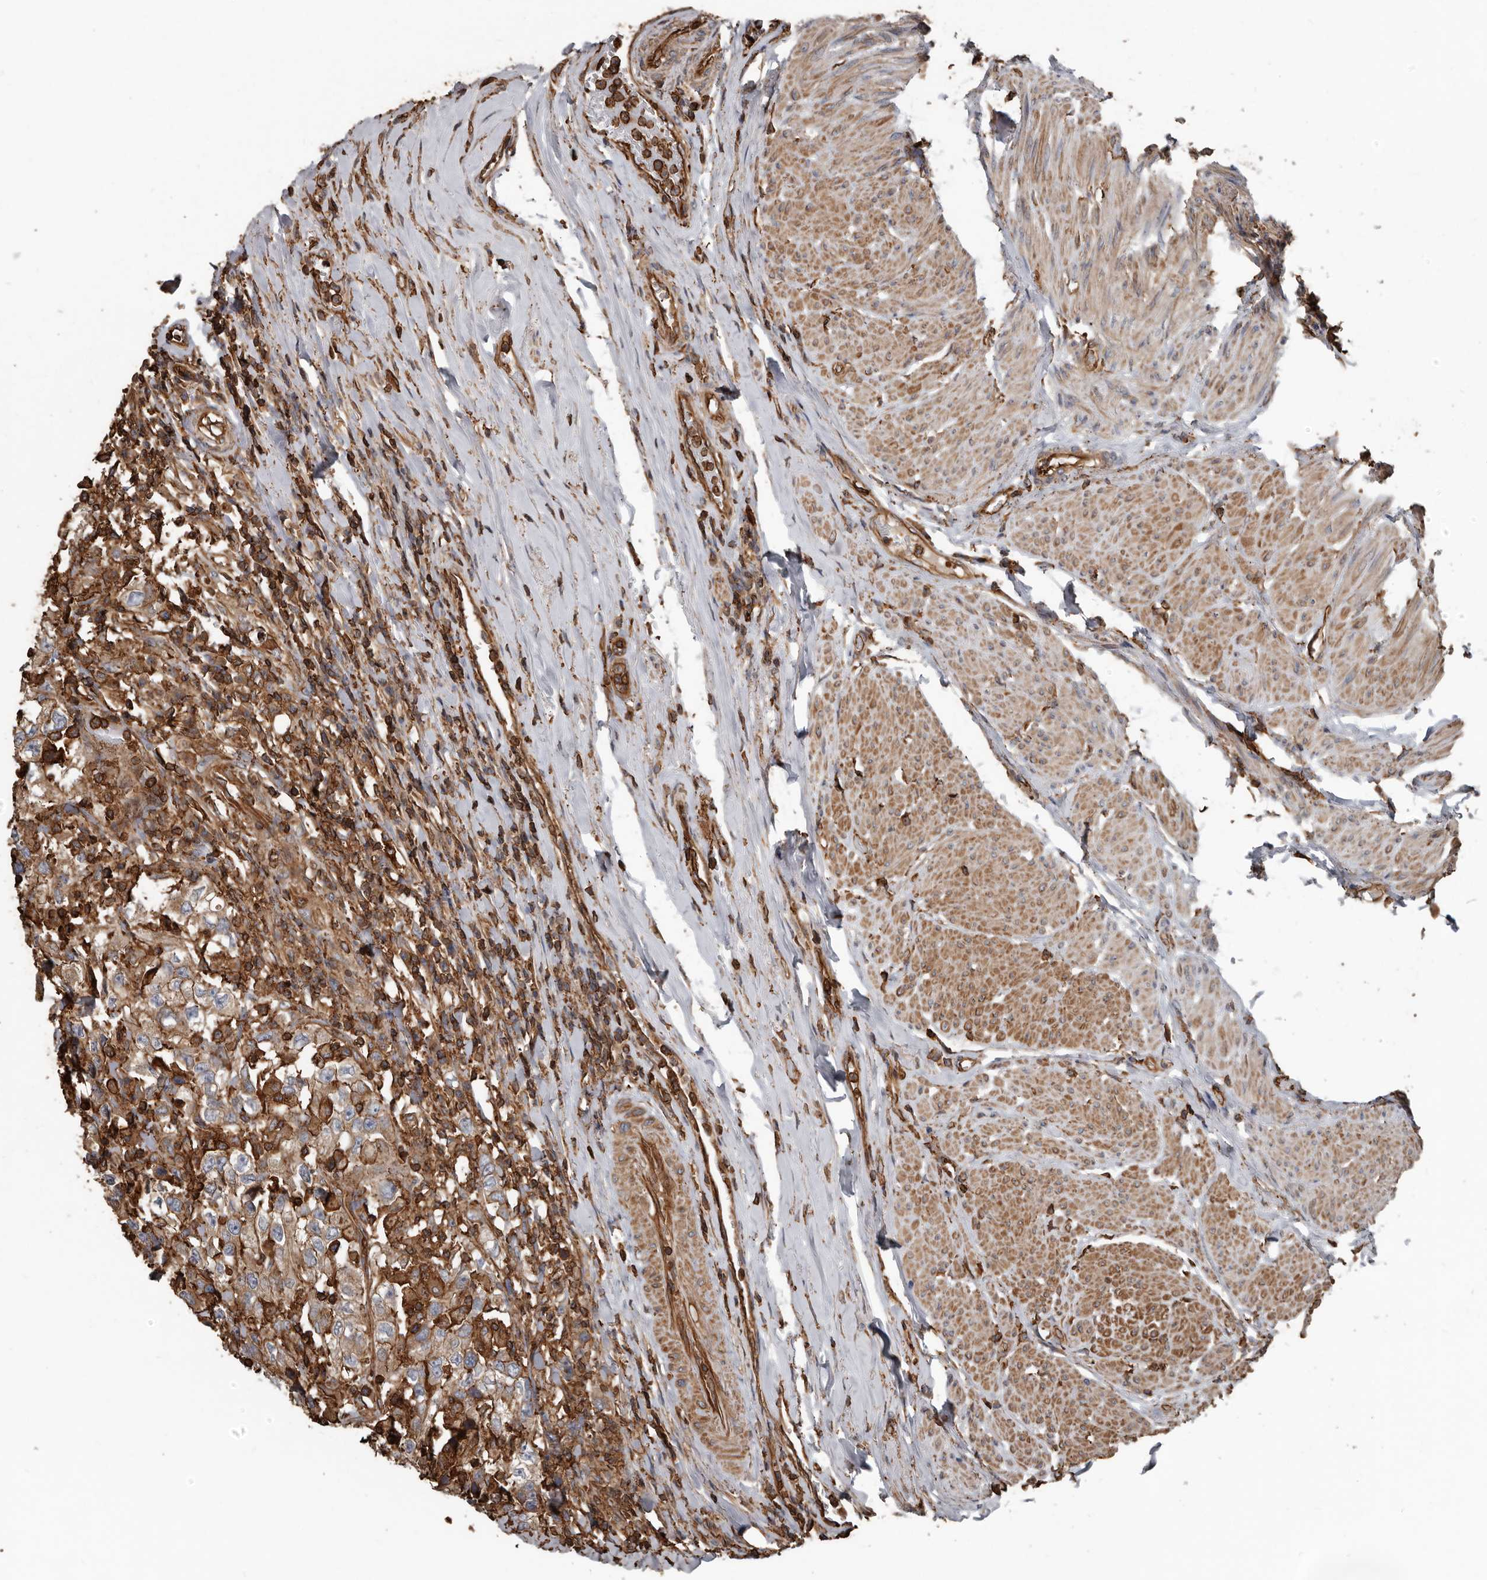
{"staining": {"intensity": "moderate", "quantity": ">75%", "location": "cytoplasmic/membranous"}, "tissue": "urothelial cancer", "cell_type": "Tumor cells", "image_type": "cancer", "snomed": [{"axis": "morphology", "description": "Urothelial carcinoma, High grade"}, {"axis": "topography", "description": "Urinary bladder"}], "caption": "Immunohistochemistry (DAB) staining of human urothelial cancer shows moderate cytoplasmic/membranous protein positivity in about >75% of tumor cells.", "gene": "DENND6B", "patient": {"sex": "female", "age": 80}}